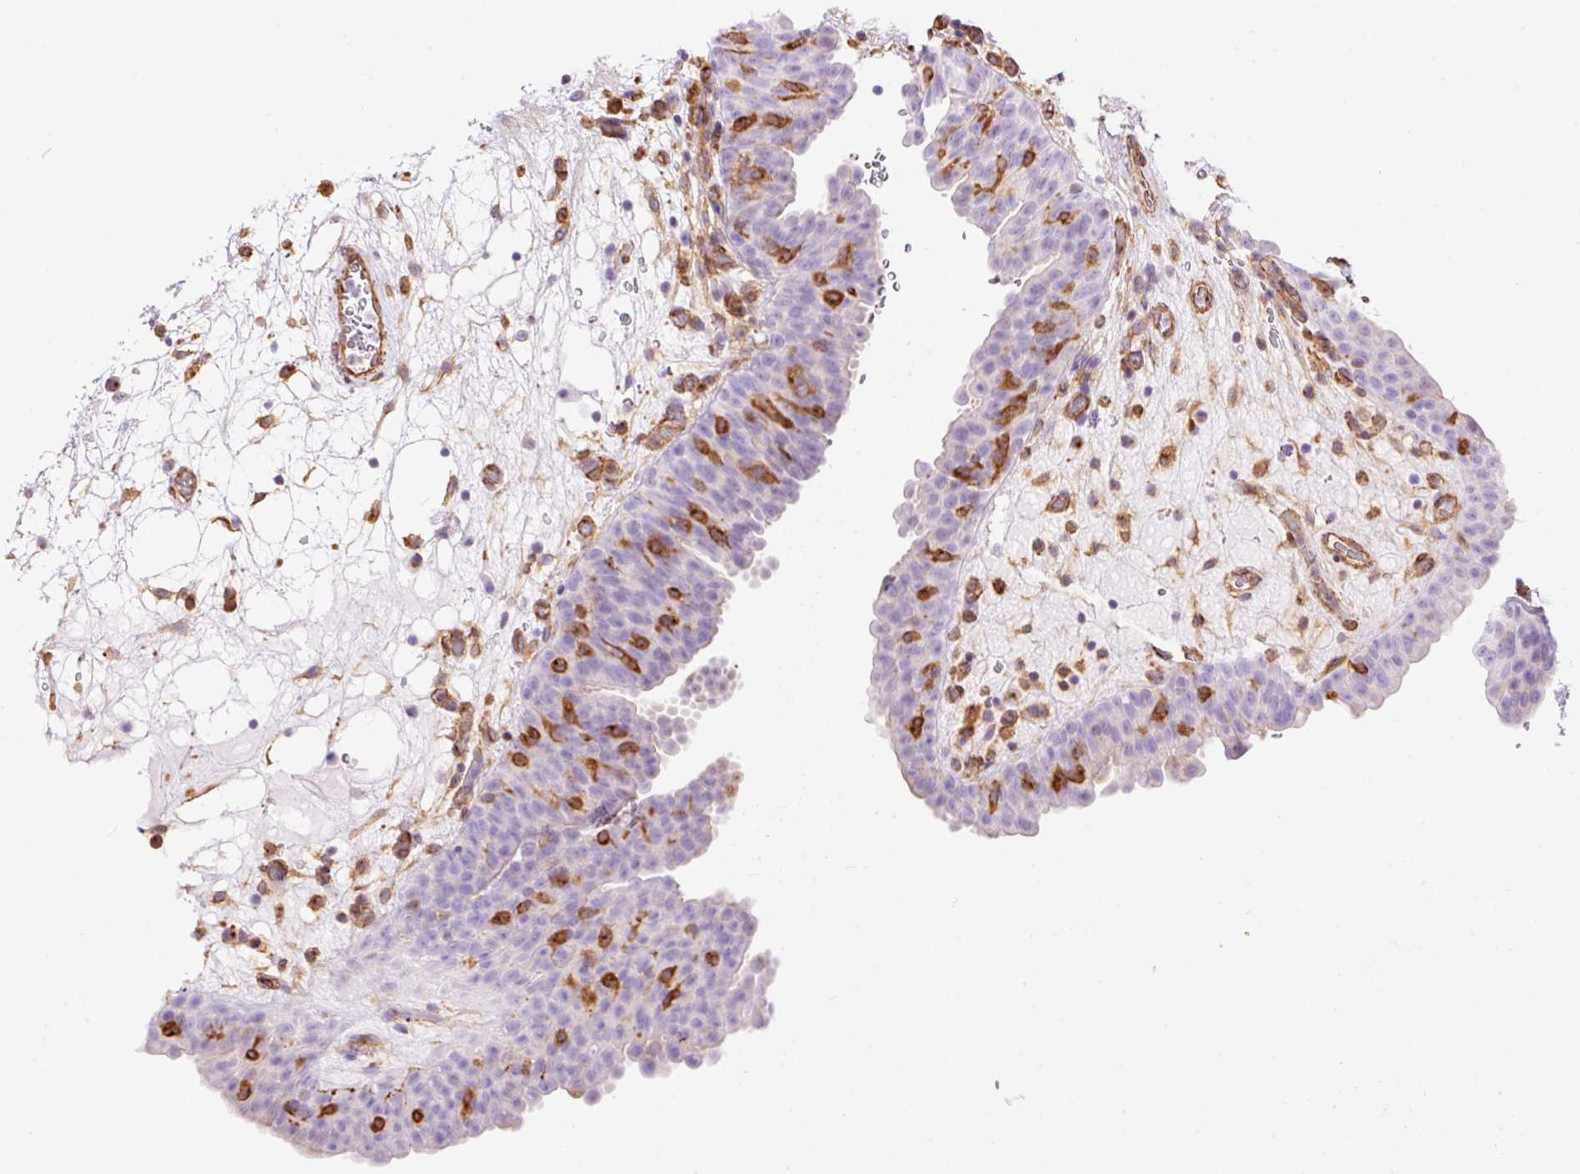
{"staining": {"intensity": "negative", "quantity": "none", "location": "none"}, "tissue": "urinary bladder", "cell_type": "Urothelial cells", "image_type": "normal", "snomed": [{"axis": "morphology", "description": "Normal tissue, NOS"}, {"axis": "topography", "description": "Urinary bladder"}], "caption": "Urothelial cells show no significant protein expression in benign urinary bladder. (Immunohistochemistry, brightfield microscopy, high magnification).", "gene": "ENSG00000249624", "patient": {"sex": "male", "age": 71}}